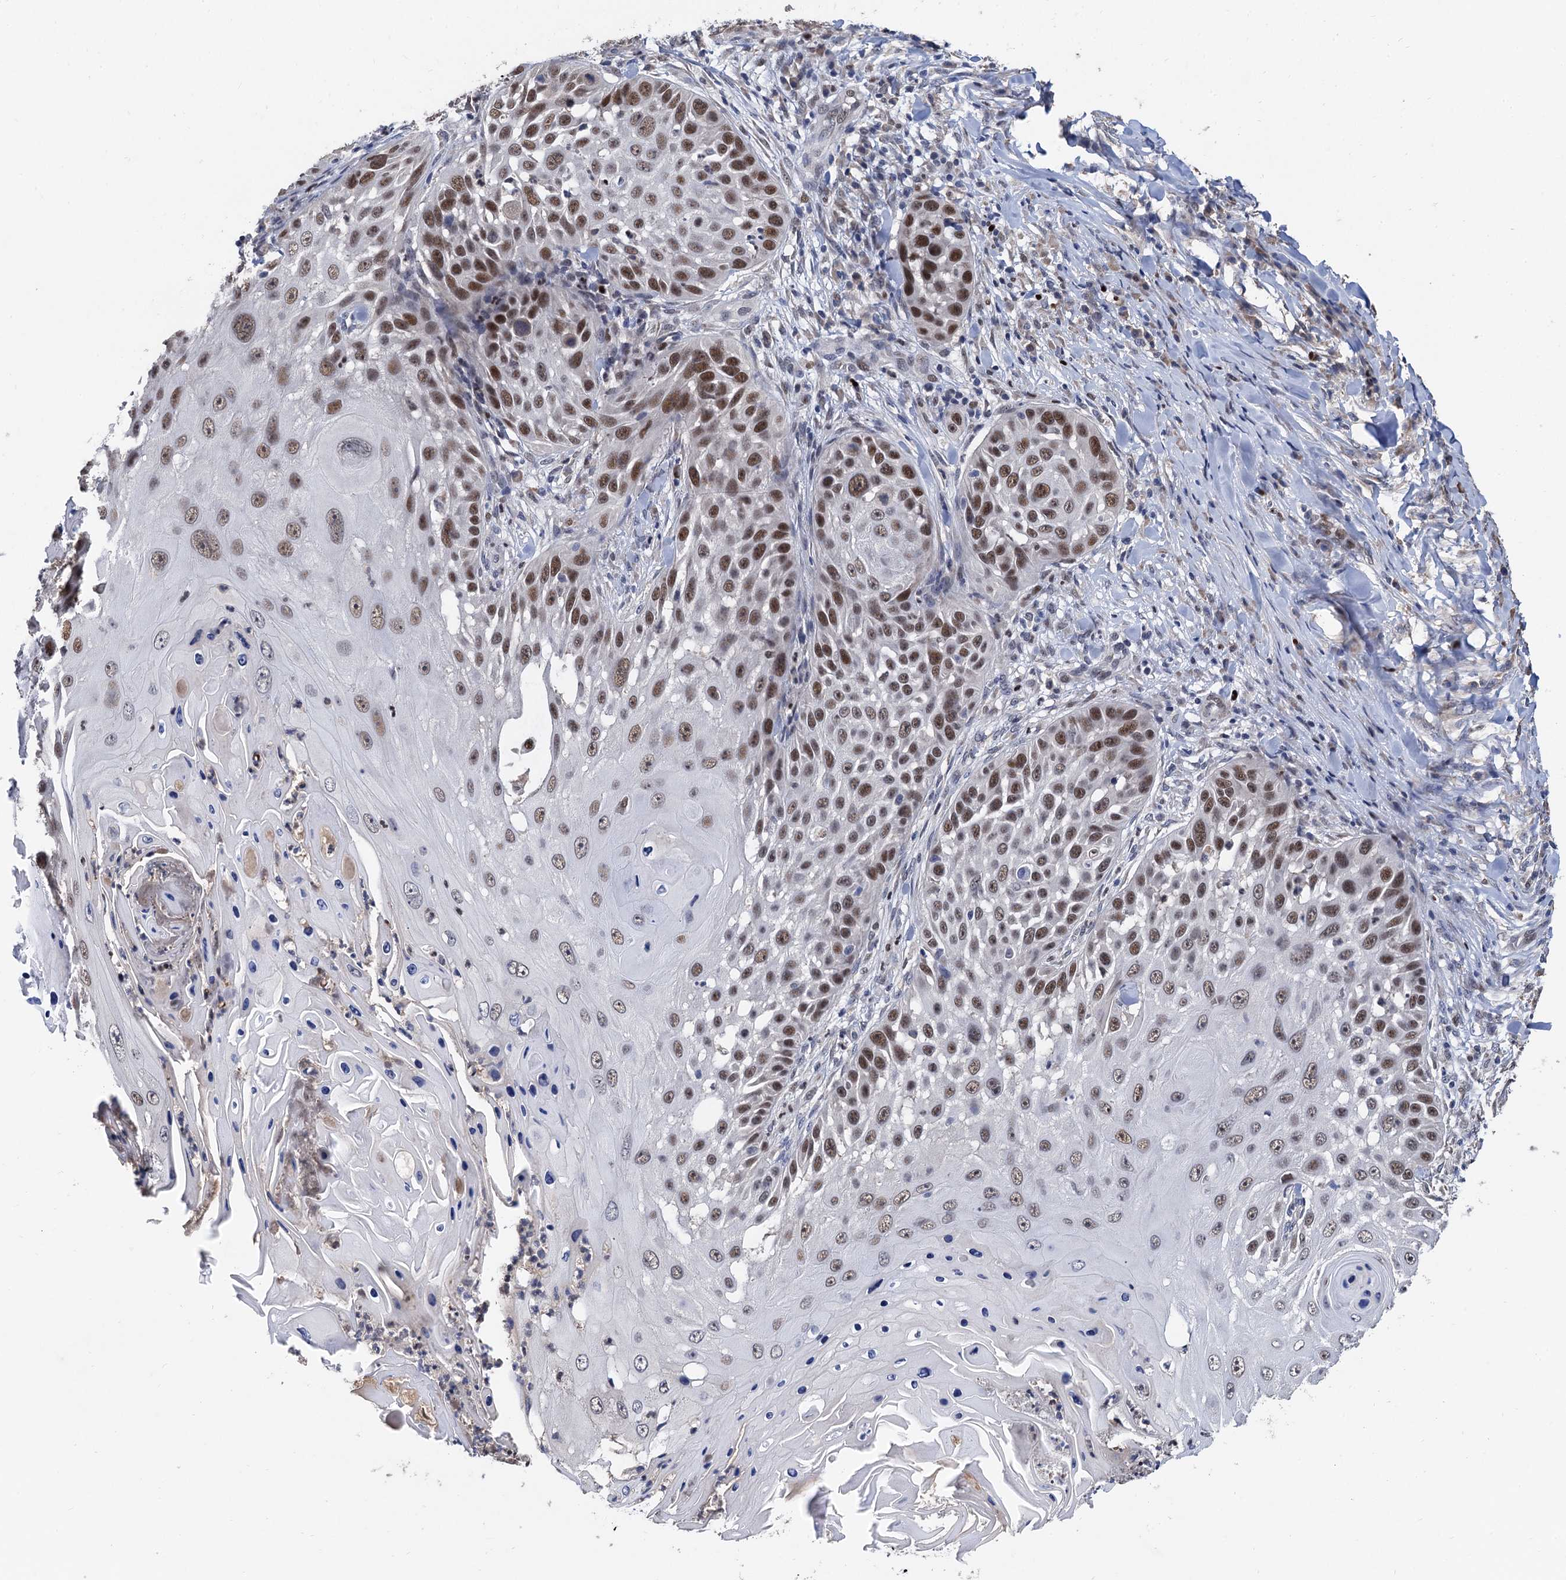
{"staining": {"intensity": "moderate", "quantity": ">75%", "location": "nuclear"}, "tissue": "skin cancer", "cell_type": "Tumor cells", "image_type": "cancer", "snomed": [{"axis": "morphology", "description": "Squamous cell carcinoma, NOS"}, {"axis": "topography", "description": "Skin"}], "caption": "Protein analysis of squamous cell carcinoma (skin) tissue shows moderate nuclear positivity in approximately >75% of tumor cells.", "gene": "TSEN34", "patient": {"sex": "female", "age": 44}}